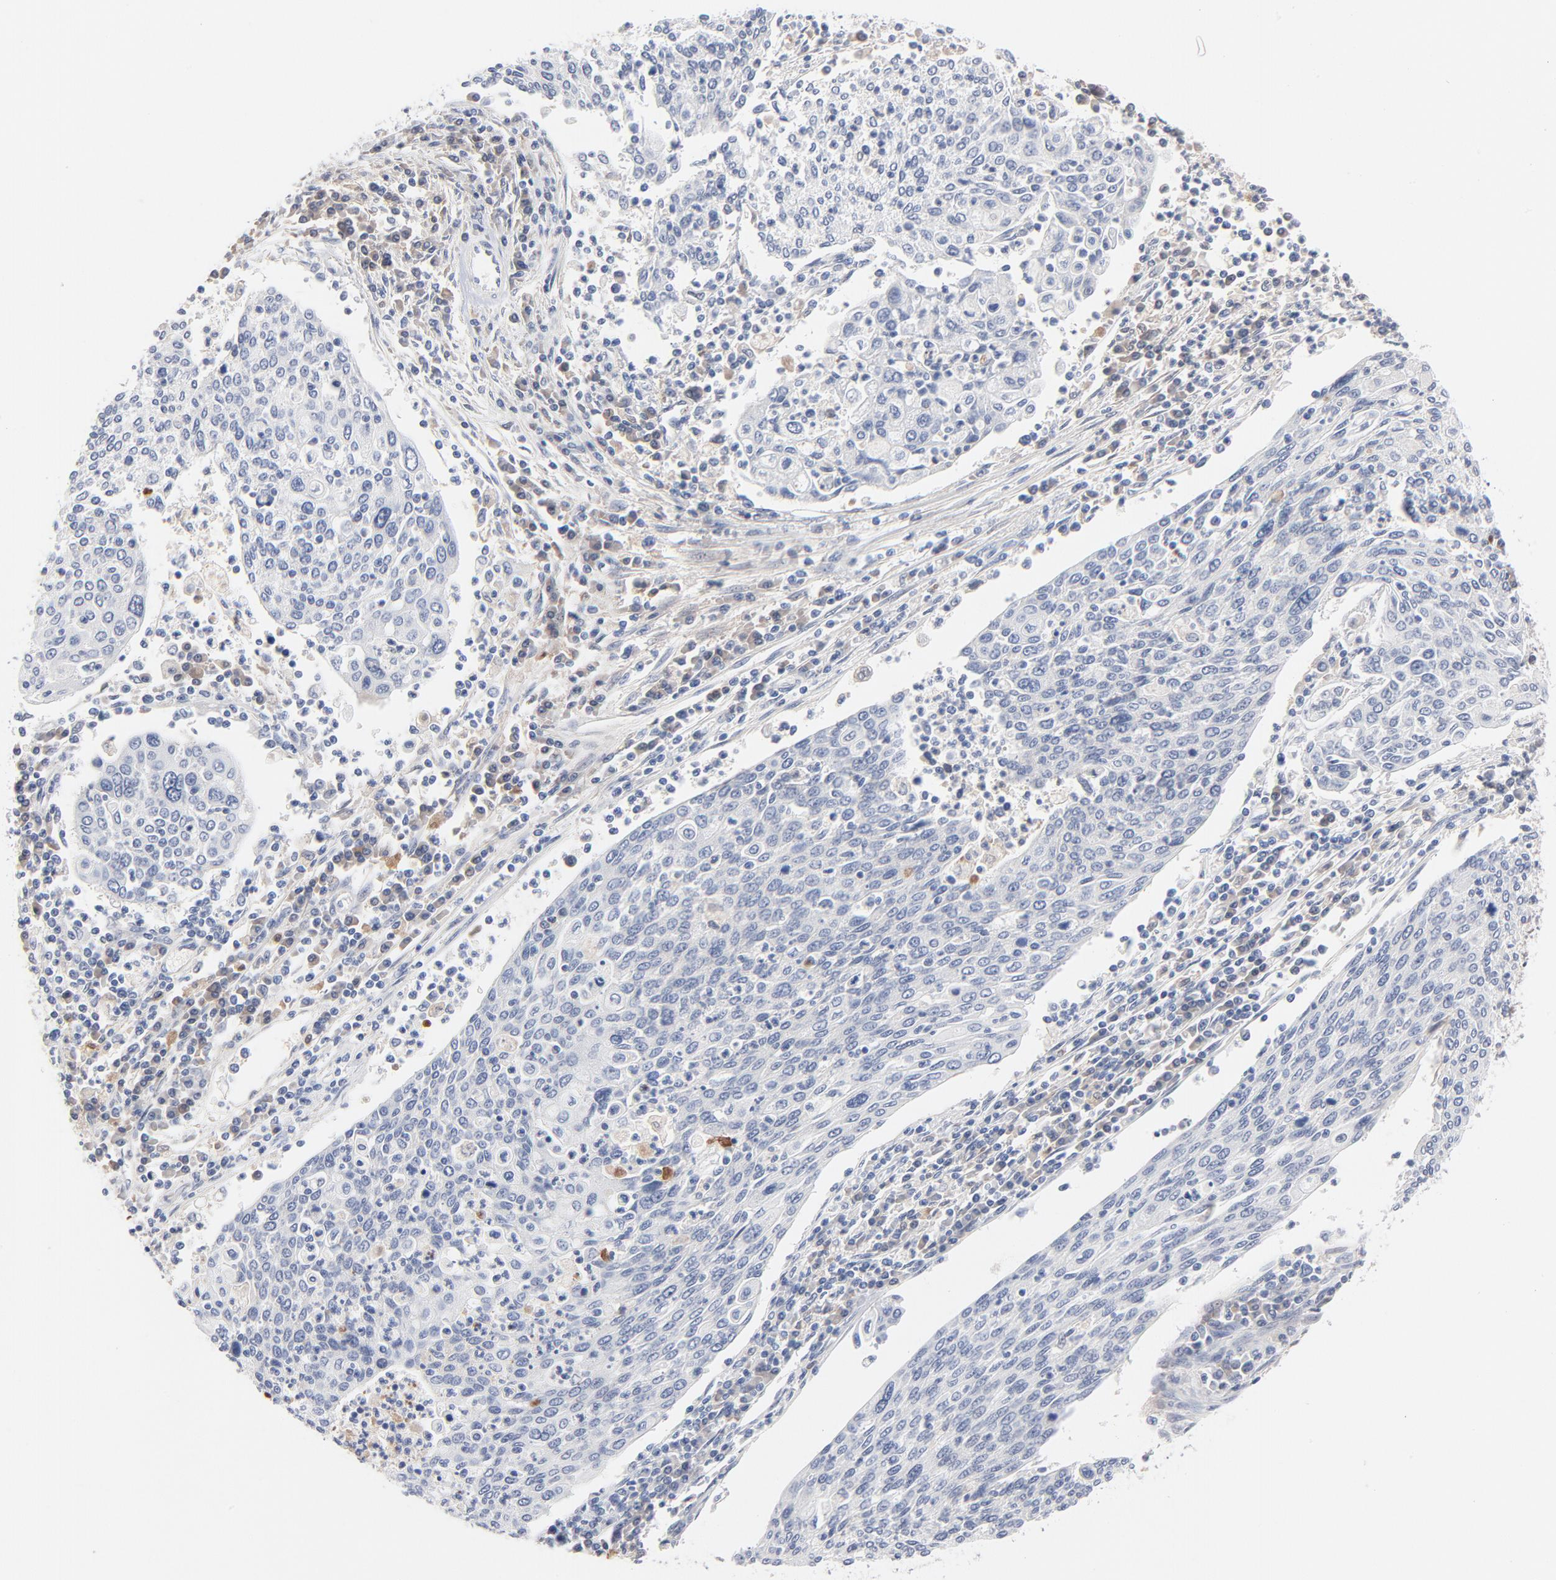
{"staining": {"intensity": "negative", "quantity": "none", "location": "none"}, "tissue": "cervical cancer", "cell_type": "Tumor cells", "image_type": "cancer", "snomed": [{"axis": "morphology", "description": "Squamous cell carcinoma, NOS"}, {"axis": "topography", "description": "Cervix"}], "caption": "Squamous cell carcinoma (cervical) was stained to show a protein in brown. There is no significant expression in tumor cells. Nuclei are stained in blue.", "gene": "SERPINA4", "patient": {"sex": "female", "age": 40}}